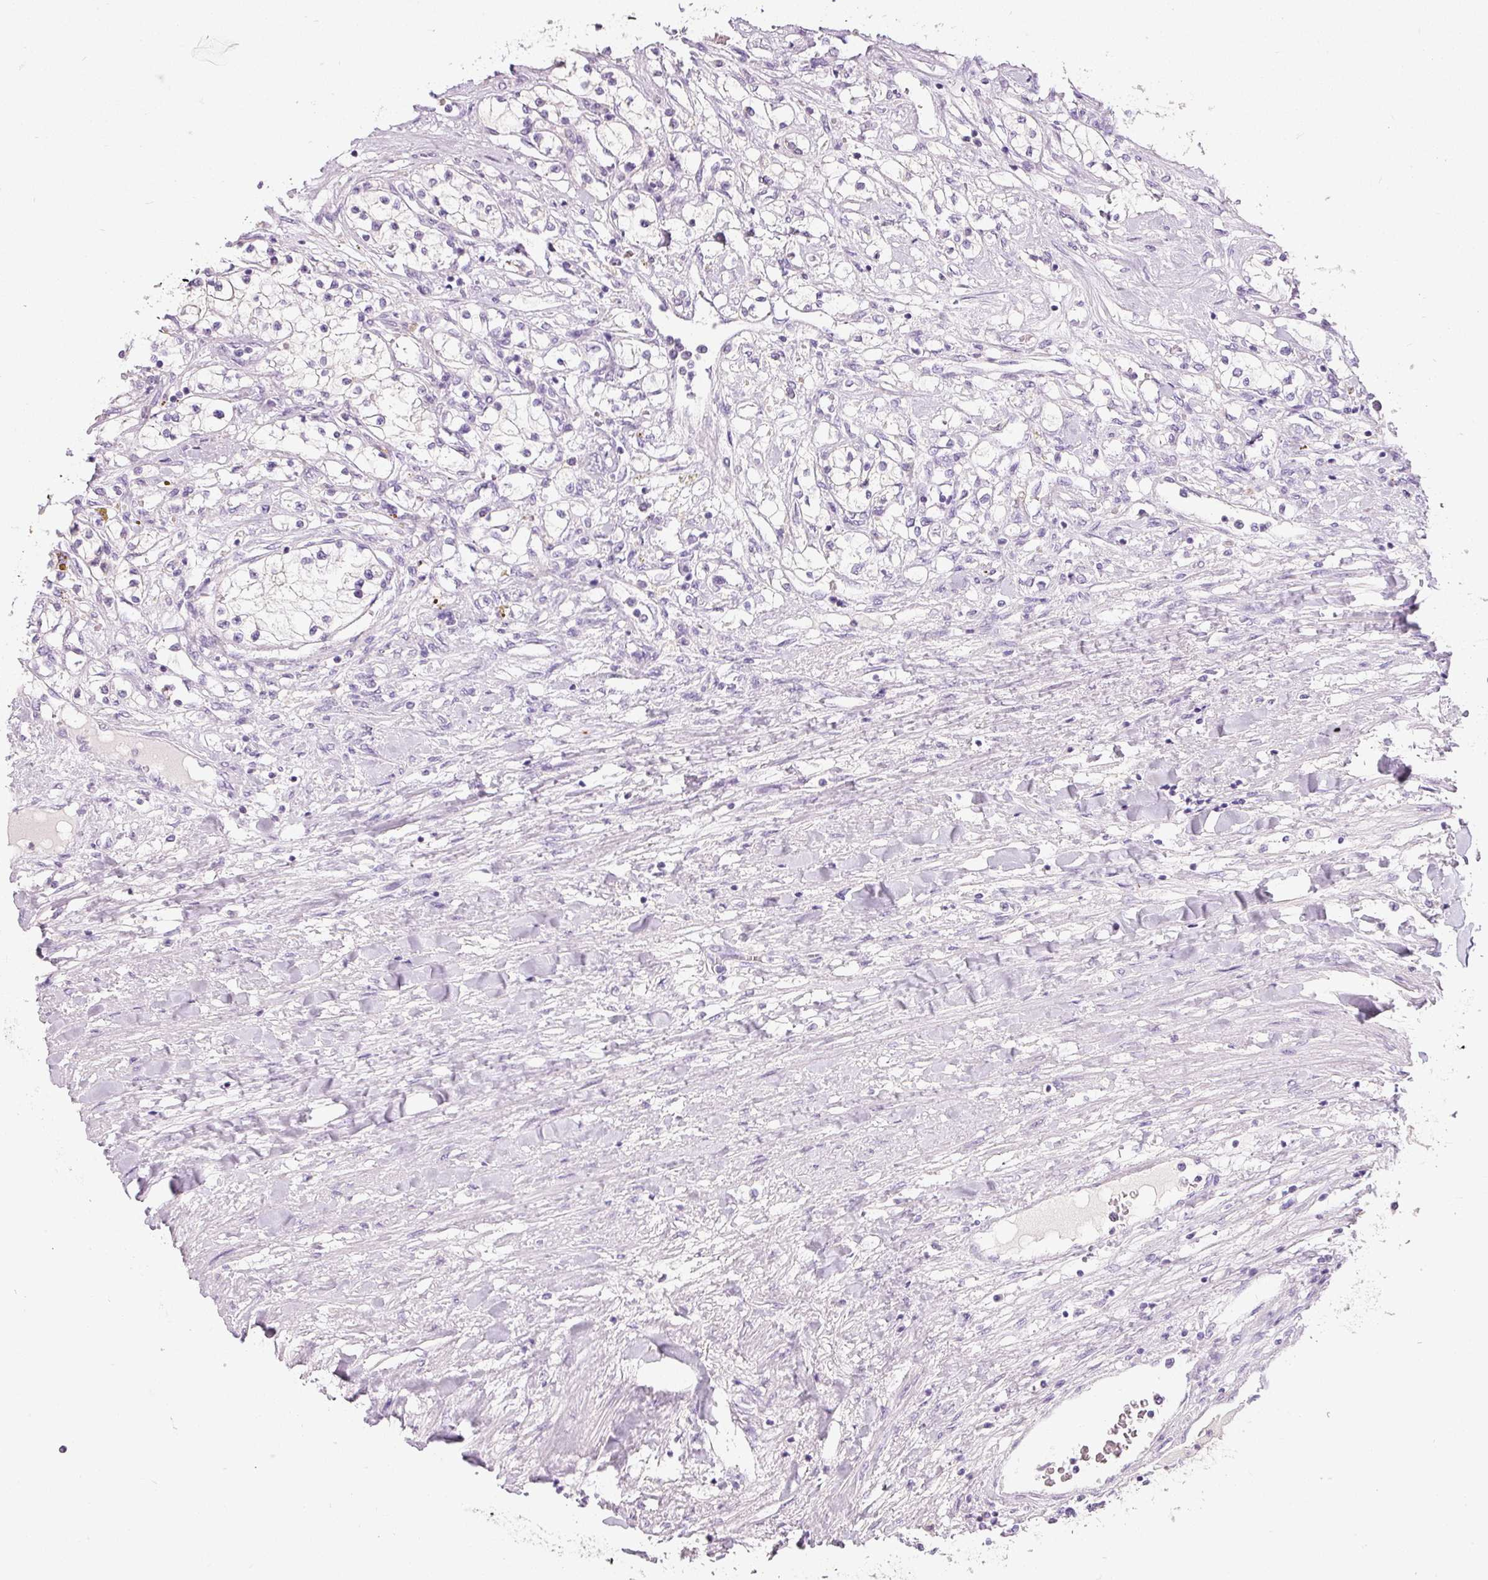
{"staining": {"intensity": "negative", "quantity": "none", "location": "none"}, "tissue": "renal cancer", "cell_type": "Tumor cells", "image_type": "cancer", "snomed": [{"axis": "morphology", "description": "Adenocarcinoma, NOS"}, {"axis": "topography", "description": "Kidney"}], "caption": "This is a photomicrograph of IHC staining of renal cancer, which shows no staining in tumor cells.", "gene": "DNM1", "patient": {"sex": "male", "age": 68}}